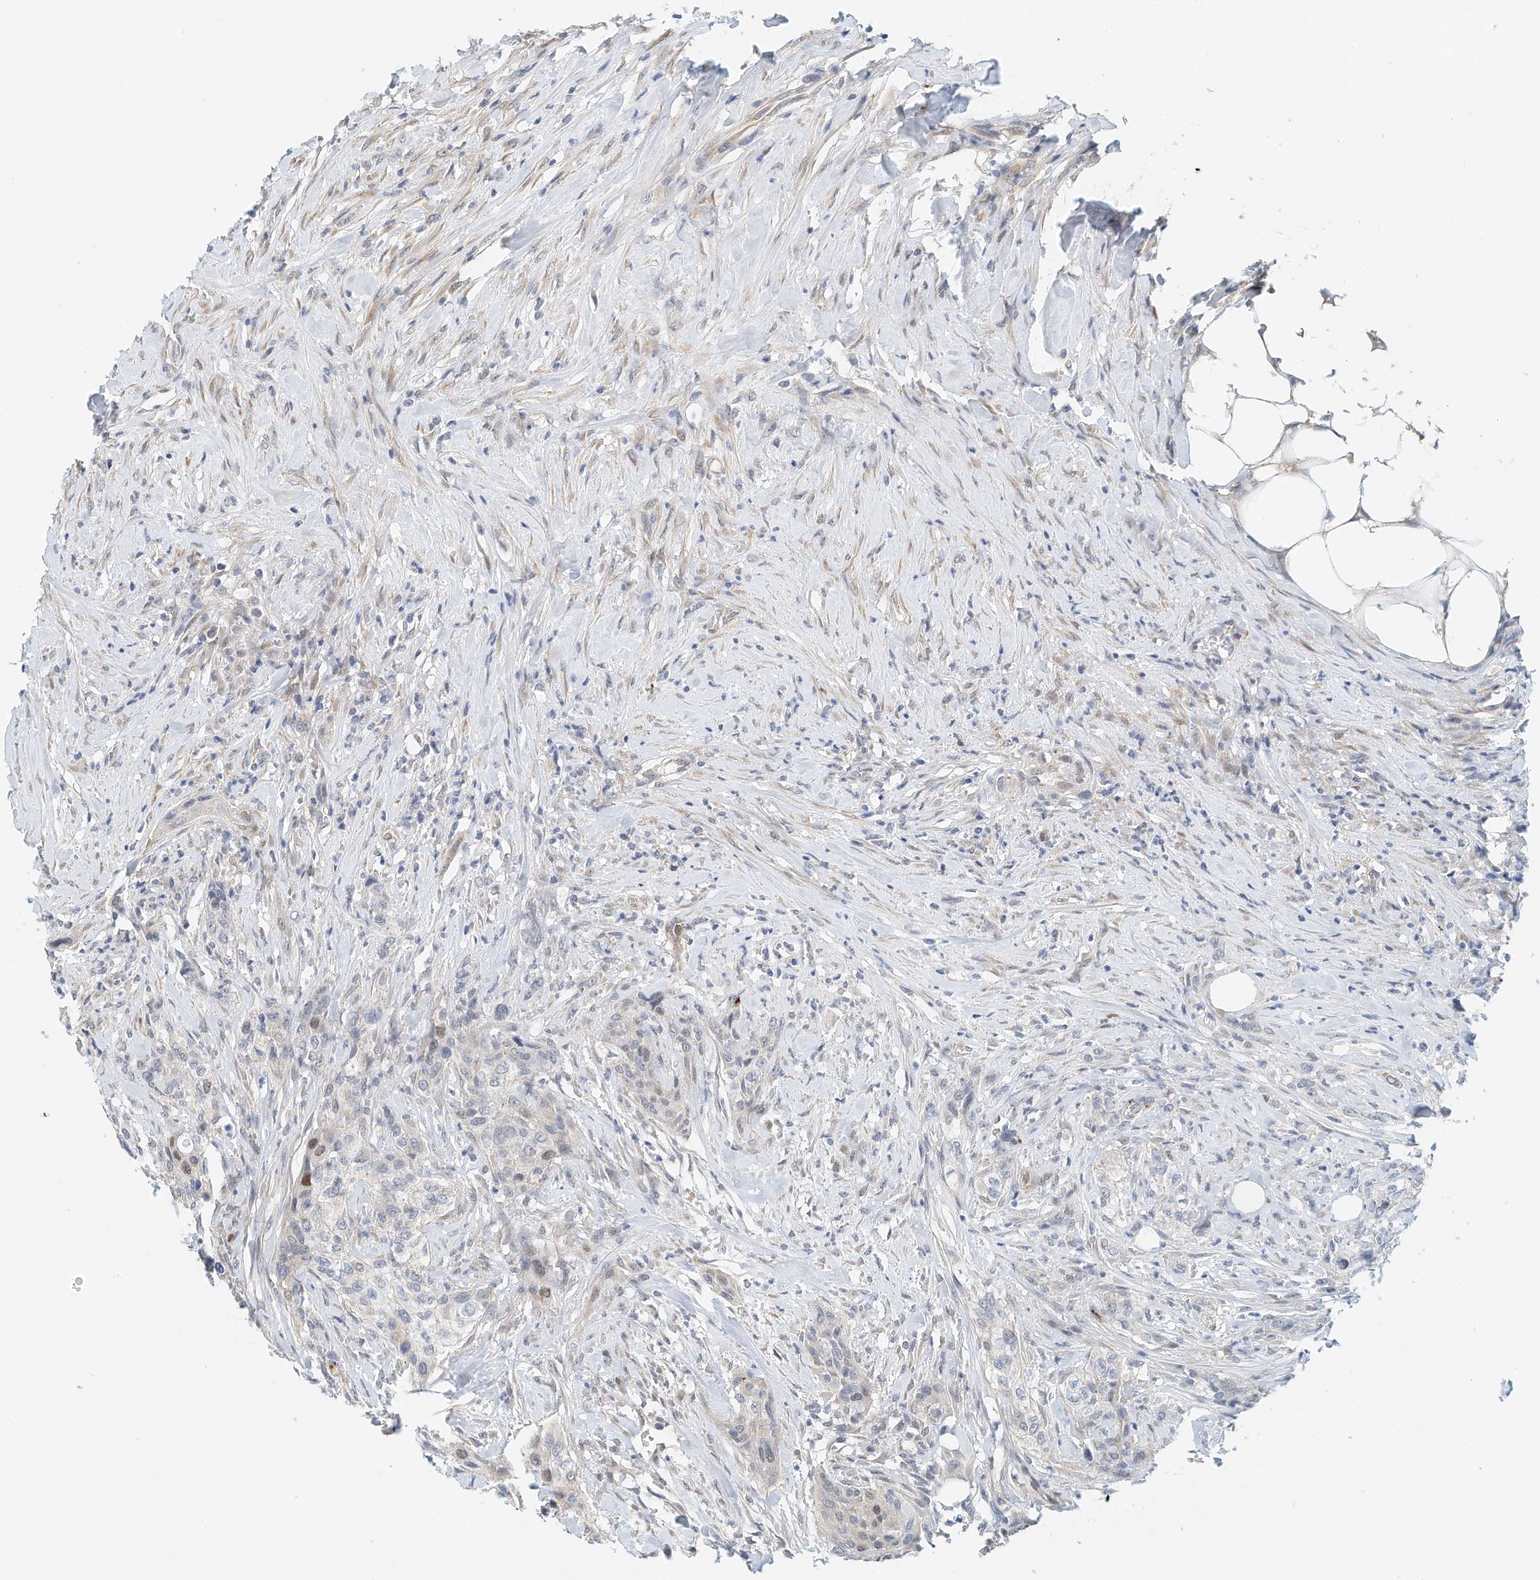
{"staining": {"intensity": "negative", "quantity": "none", "location": "none"}, "tissue": "urothelial cancer", "cell_type": "Tumor cells", "image_type": "cancer", "snomed": [{"axis": "morphology", "description": "Urothelial carcinoma, High grade"}, {"axis": "topography", "description": "Urinary bladder"}], "caption": "This is an immunohistochemistry micrograph of human urothelial cancer. There is no expression in tumor cells.", "gene": "ARHGAP28", "patient": {"sex": "male", "age": 35}}